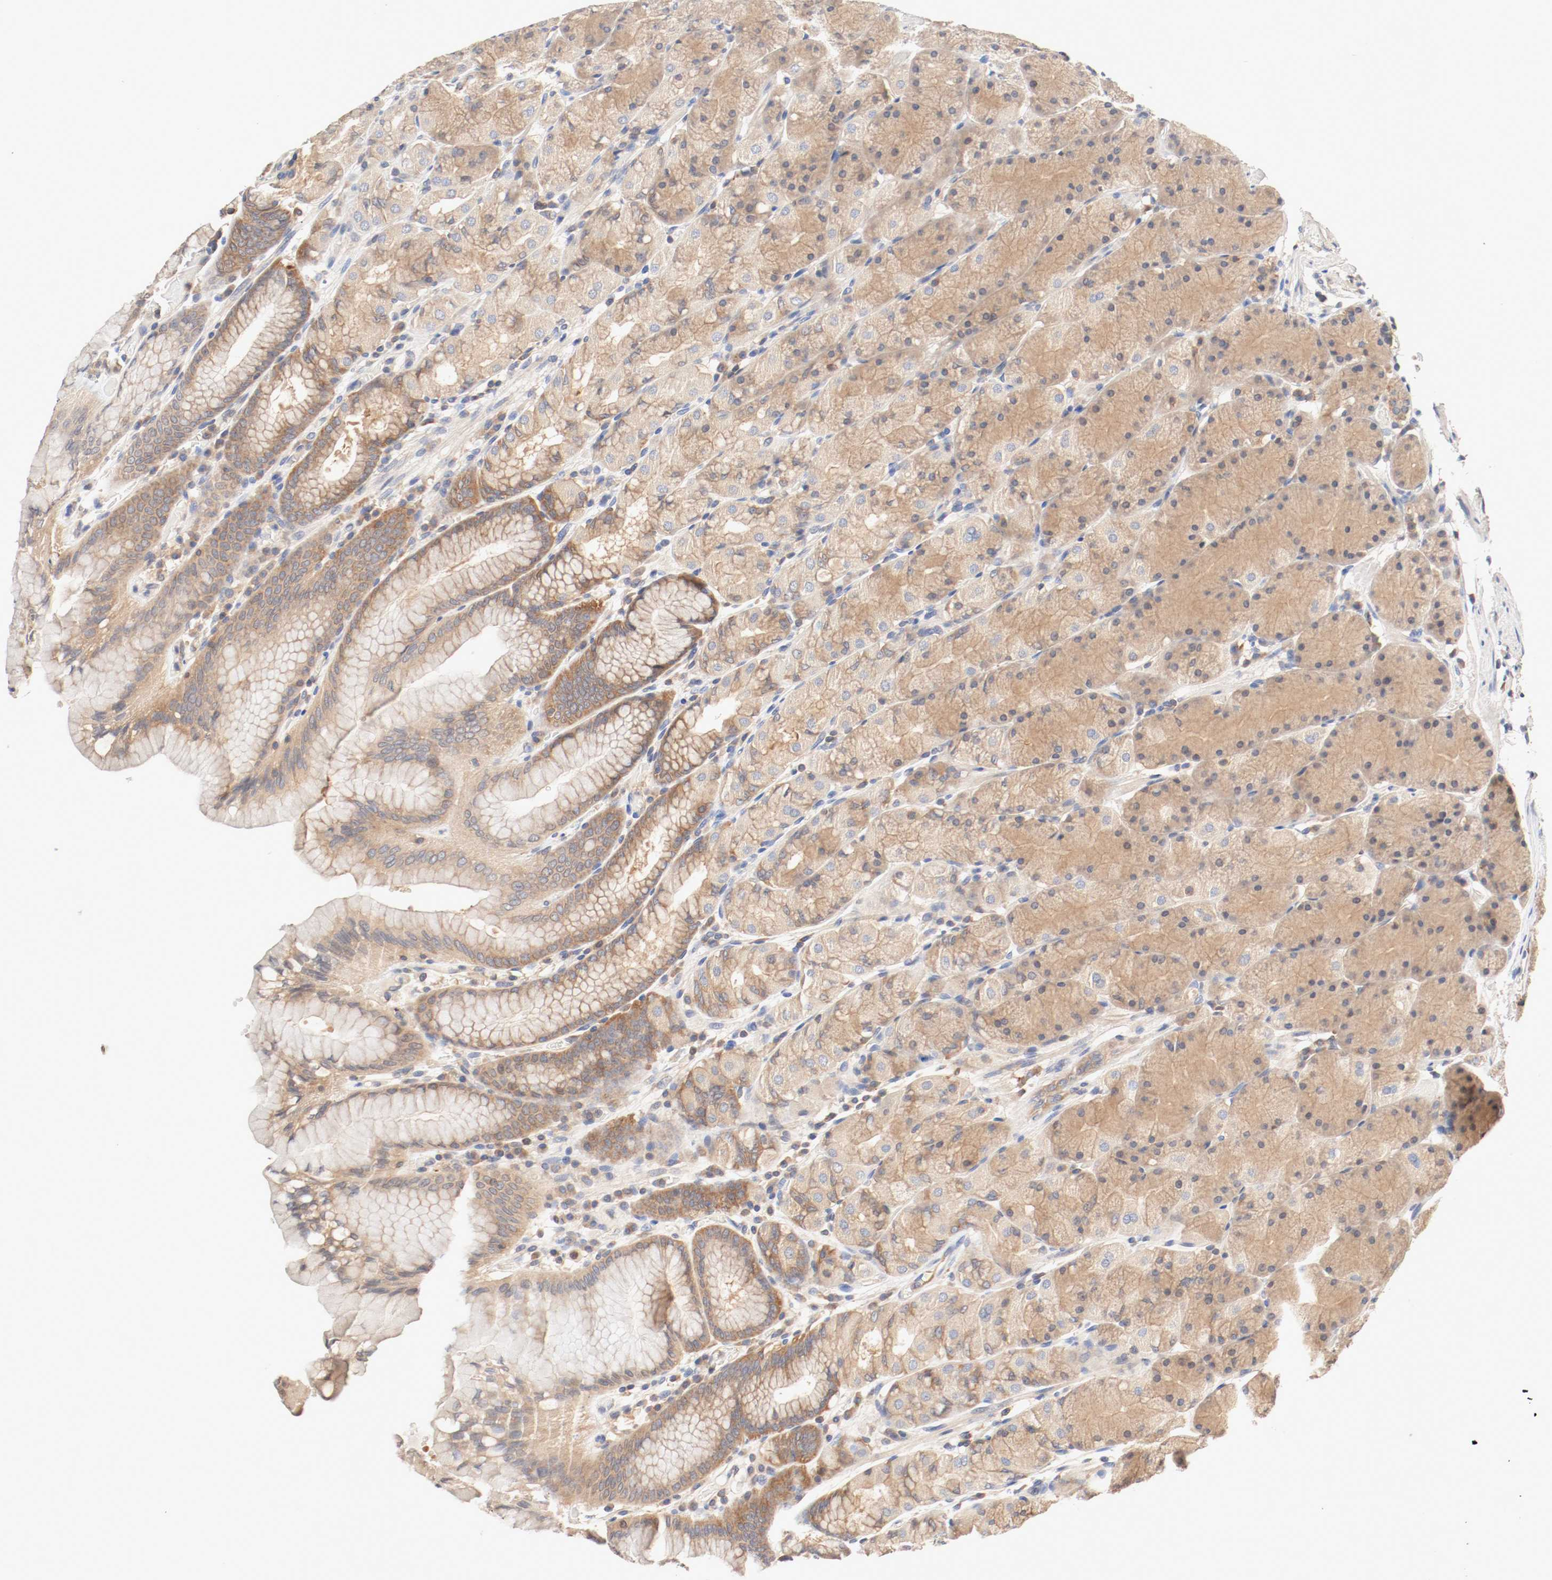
{"staining": {"intensity": "moderate", "quantity": ">75%", "location": "cytoplasmic/membranous"}, "tissue": "stomach", "cell_type": "Glandular cells", "image_type": "normal", "snomed": [{"axis": "morphology", "description": "Normal tissue, NOS"}, {"axis": "topography", "description": "Stomach, upper"}, {"axis": "topography", "description": "Stomach"}], "caption": "Immunohistochemistry (DAB (3,3'-diaminobenzidine)) staining of unremarkable human stomach demonstrates moderate cytoplasmic/membranous protein staining in approximately >75% of glandular cells.", "gene": "GIT1", "patient": {"sex": "male", "age": 76}}